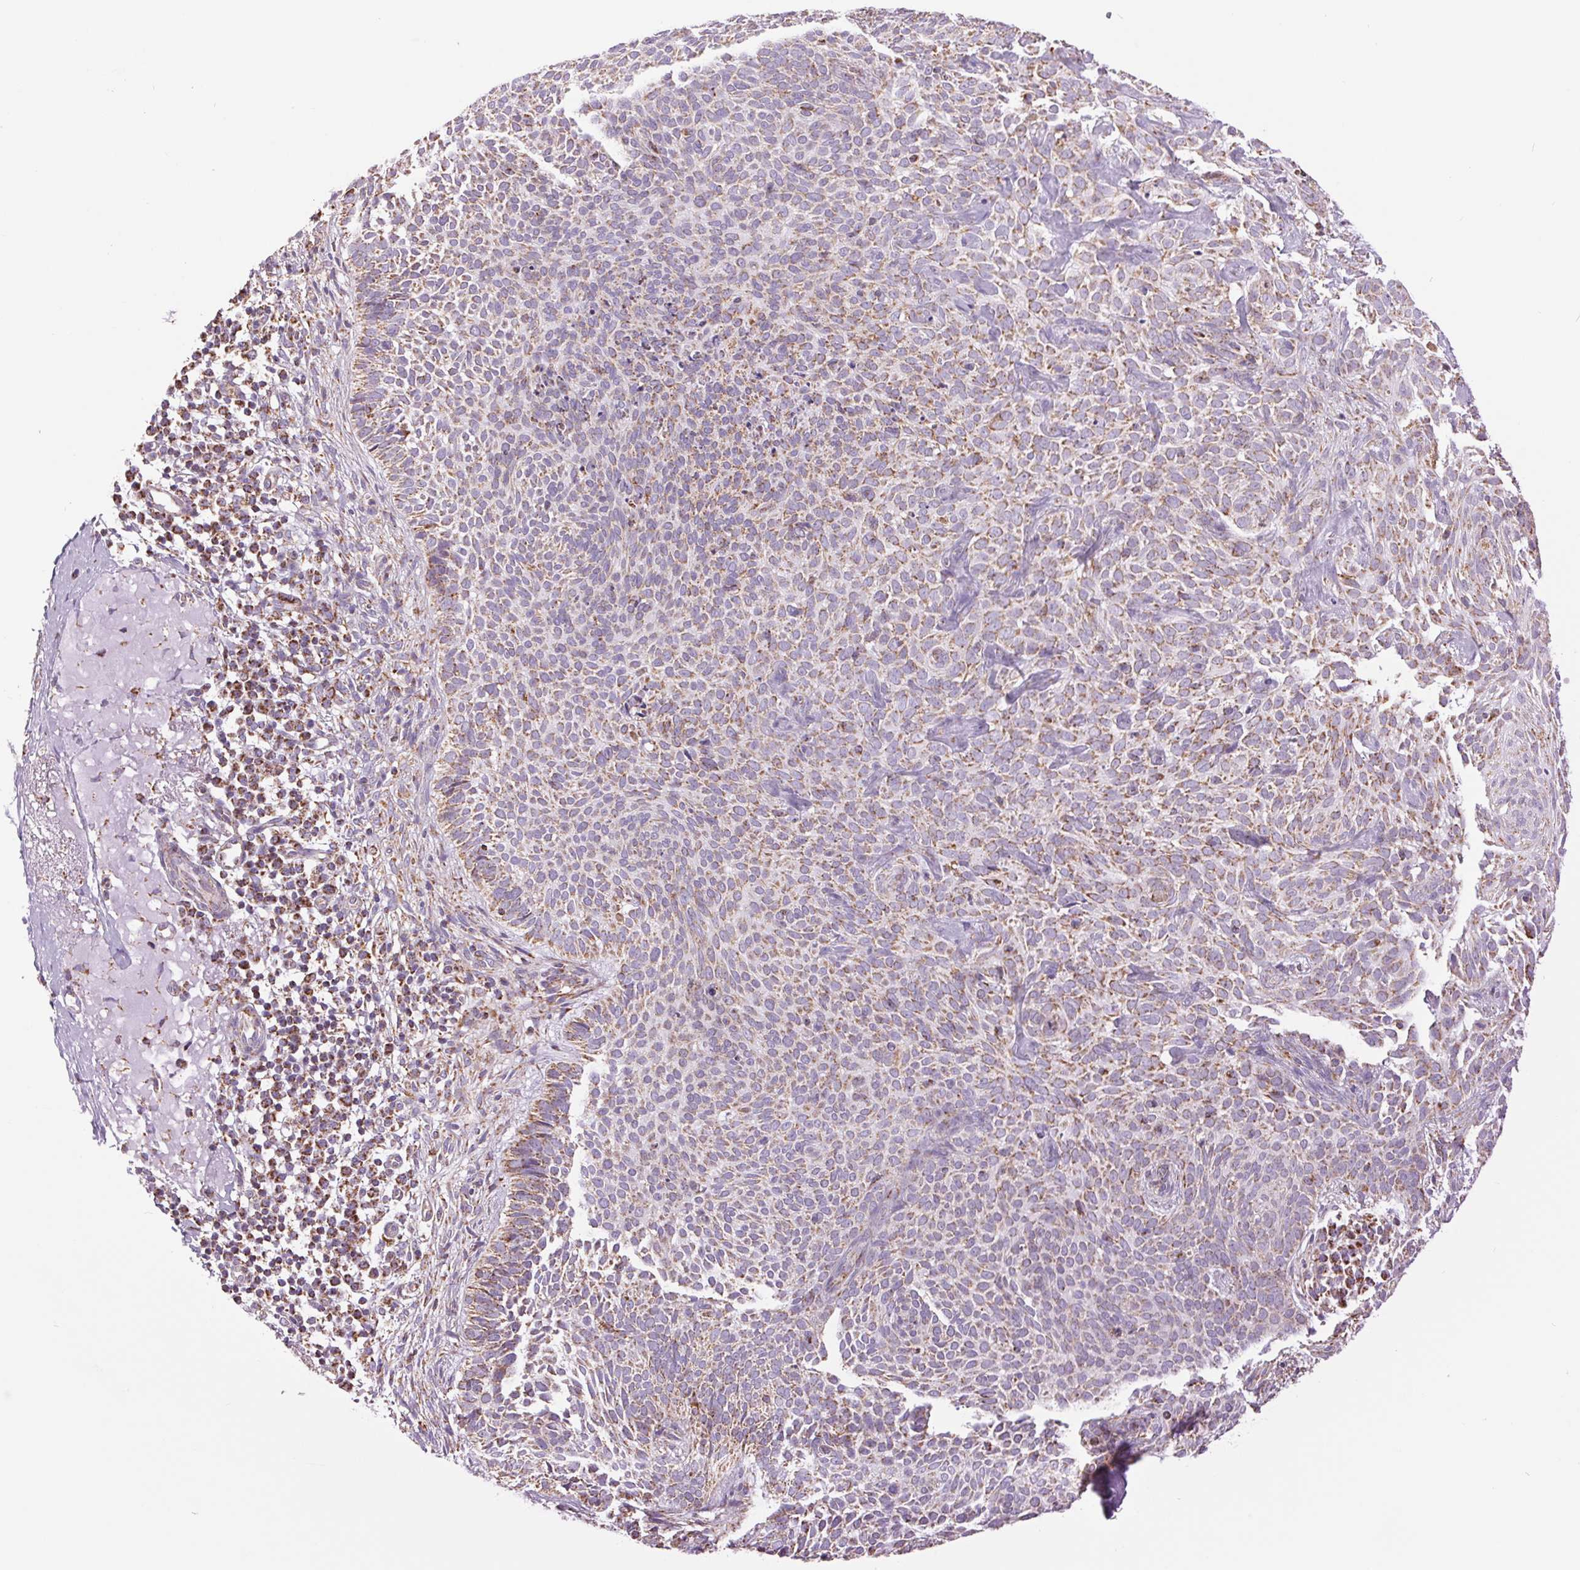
{"staining": {"intensity": "moderate", "quantity": "25%-75%", "location": "cytoplasmic/membranous"}, "tissue": "skin cancer", "cell_type": "Tumor cells", "image_type": "cancer", "snomed": [{"axis": "morphology", "description": "Basal cell carcinoma"}, {"axis": "topography", "description": "Skin"}, {"axis": "topography", "description": "Skin of face"}], "caption": "Immunohistochemical staining of human skin cancer reveals moderate cytoplasmic/membranous protein positivity in about 25%-75% of tumor cells. (DAB IHC with brightfield microscopy, high magnification).", "gene": "ATP5PB", "patient": {"sex": "female", "age": 82}}